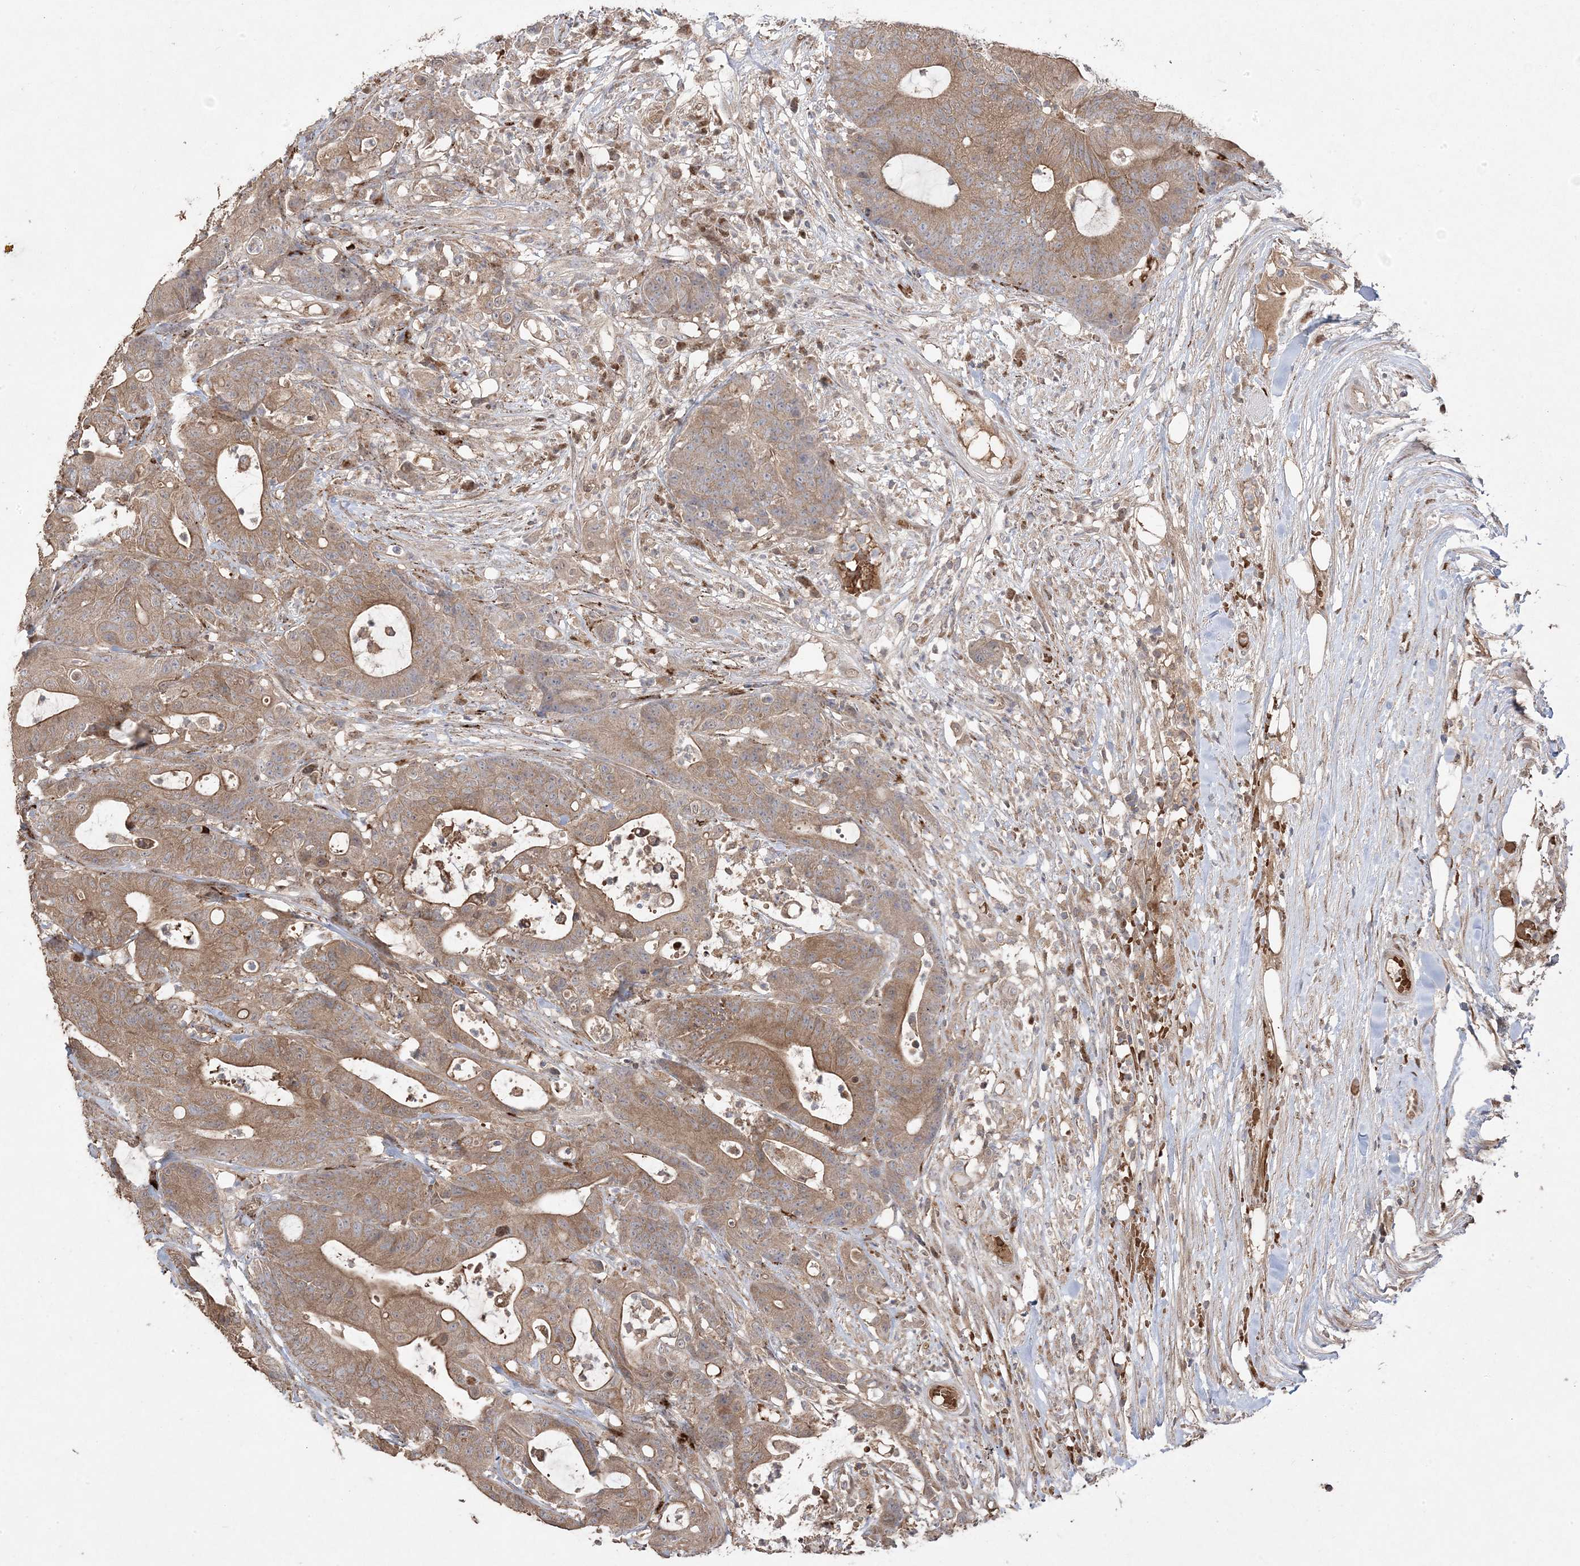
{"staining": {"intensity": "moderate", "quantity": ">75%", "location": "cytoplasmic/membranous"}, "tissue": "colorectal cancer", "cell_type": "Tumor cells", "image_type": "cancer", "snomed": [{"axis": "morphology", "description": "Adenocarcinoma, NOS"}, {"axis": "topography", "description": "Colon"}], "caption": "Immunohistochemical staining of adenocarcinoma (colorectal) demonstrates medium levels of moderate cytoplasmic/membranous expression in about >75% of tumor cells. (IHC, brightfield microscopy, high magnification).", "gene": "PPOX", "patient": {"sex": "female", "age": 84}}